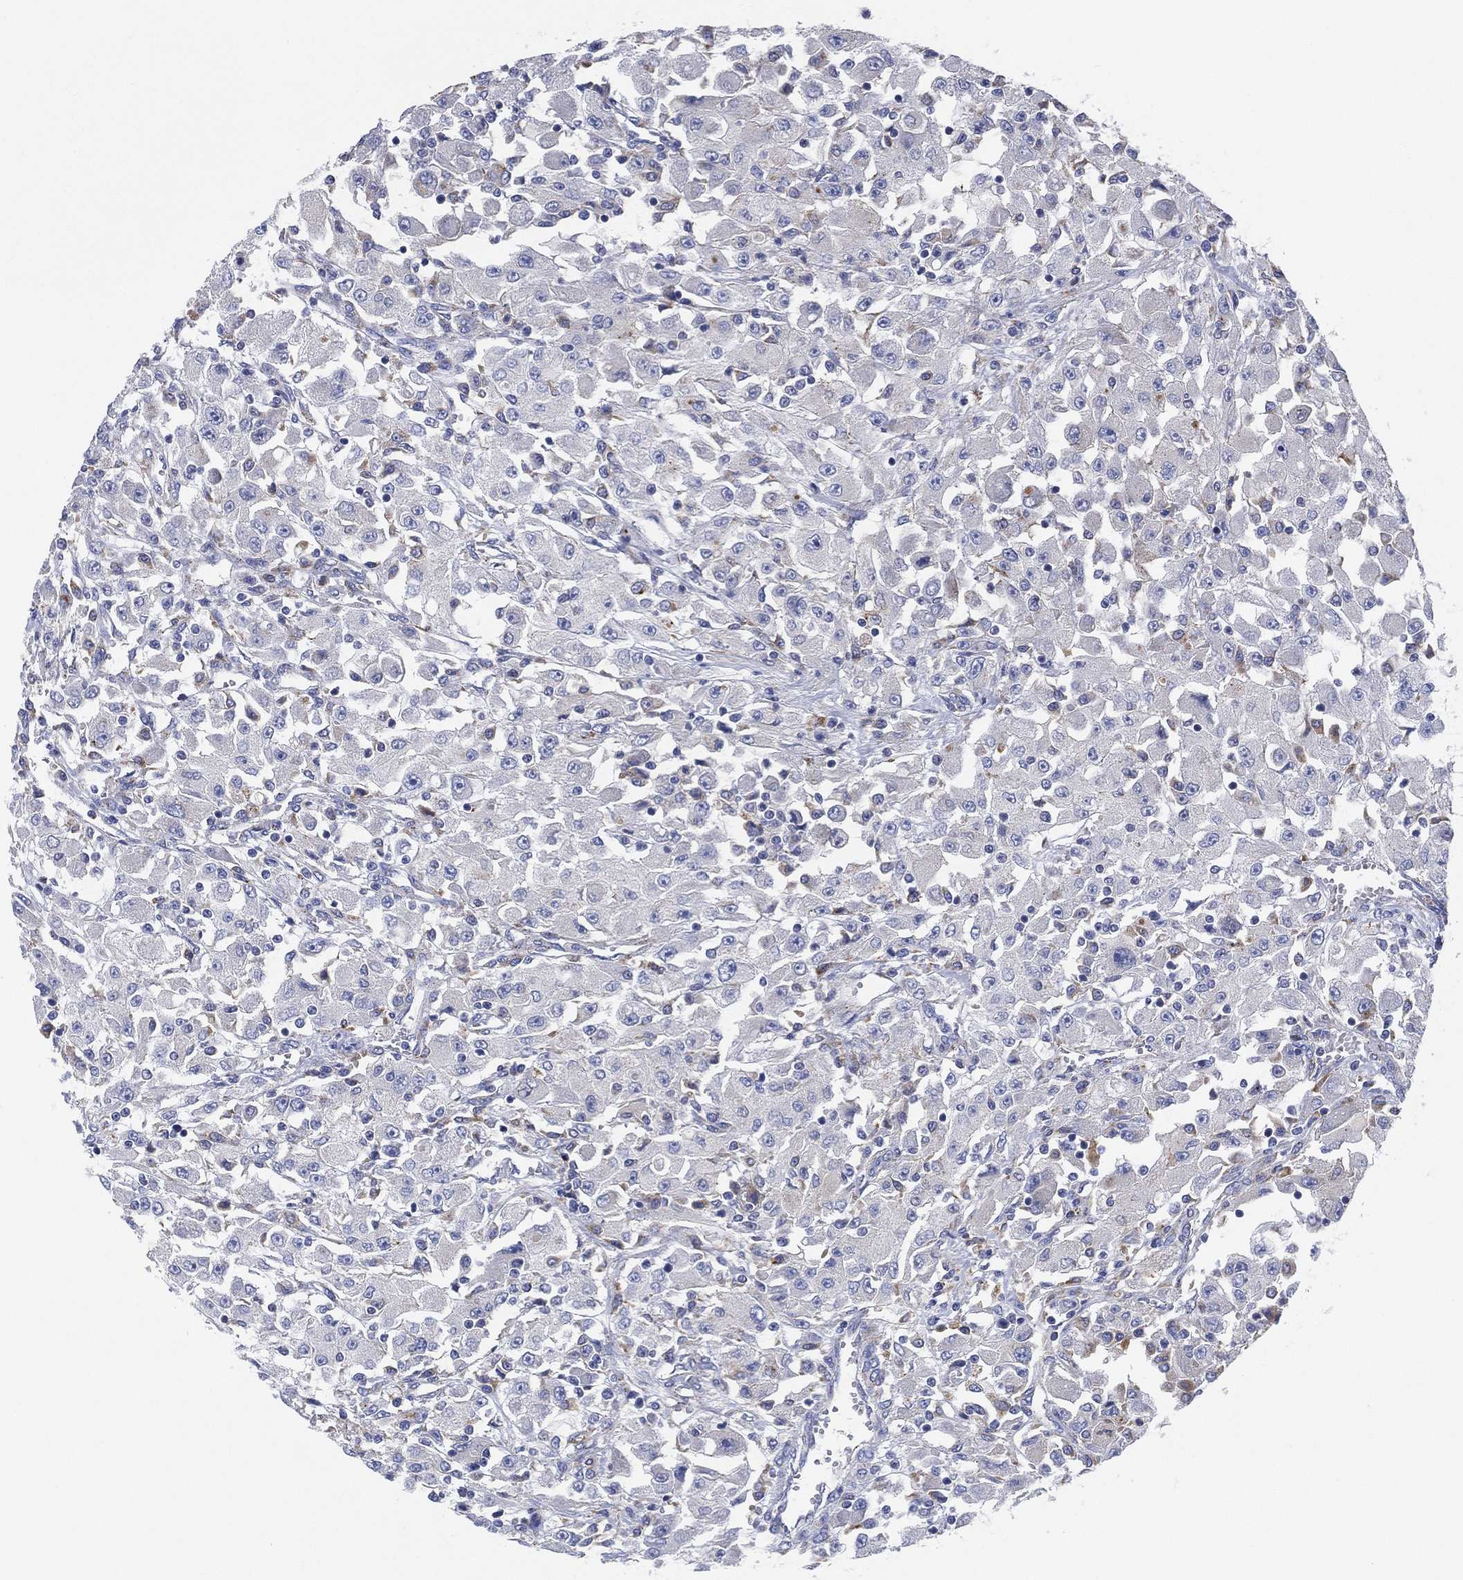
{"staining": {"intensity": "negative", "quantity": "none", "location": "none"}, "tissue": "renal cancer", "cell_type": "Tumor cells", "image_type": "cancer", "snomed": [{"axis": "morphology", "description": "Adenocarcinoma, NOS"}, {"axis": "topography", "description": "Kidney"}], "caption": "A high-resolution micrograph shows immunohistochemistry staining of renal cancer, which displays no significant staining in tumor cells.", "gene": "GALNS", "patient": {"sex": "female", "age": 67}}